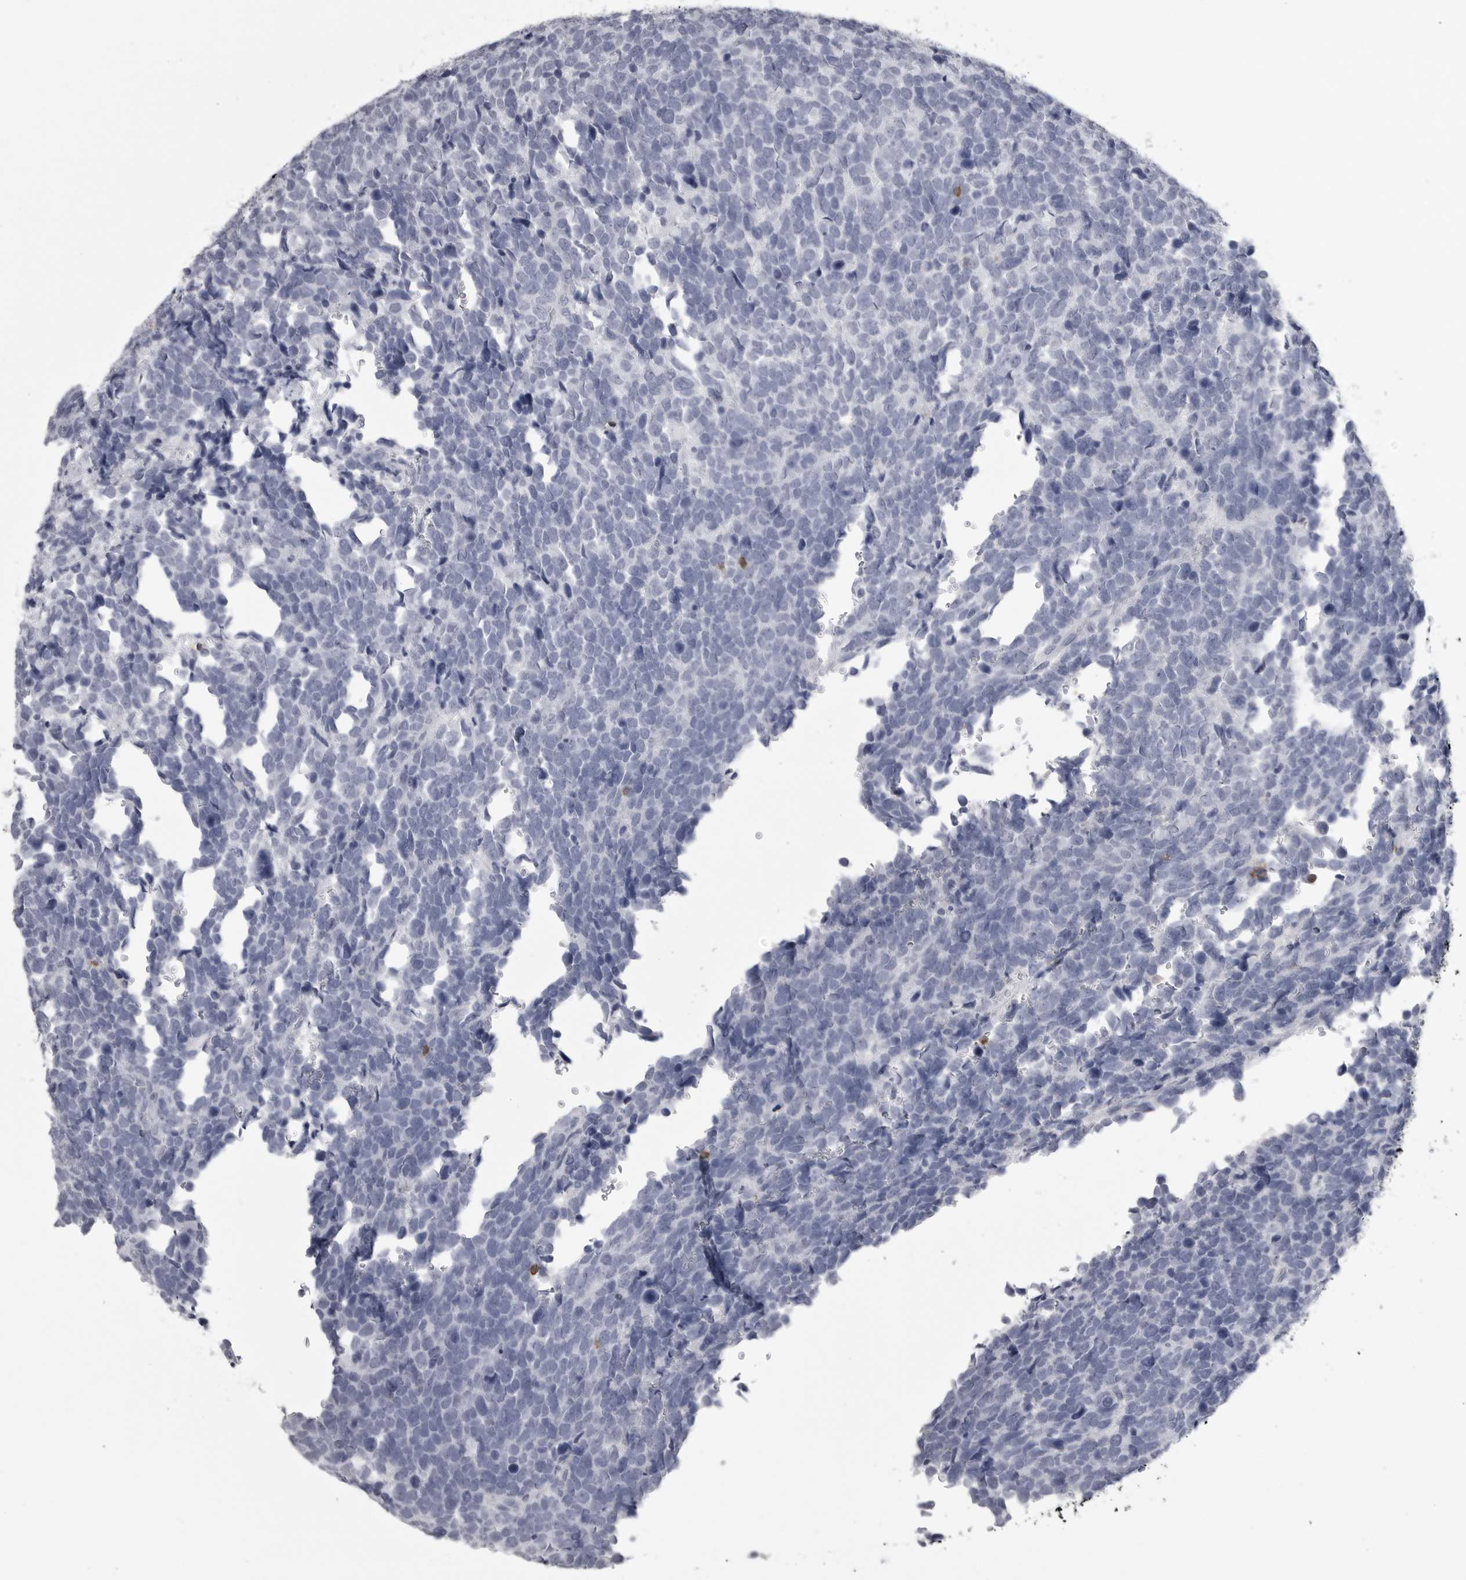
{"staining": {"intensity": "negative", "quantity": "none", "location": "none"}, "tissue": "urothelial cancer", "cell_type": "Tumor cells", "image_type": "cancer", "snomed": [{"axis": "morphology", "description": "Urothelial carcinoma, High grade"}, {"axis": "topography", "description": "Urinary bladder"}], "caption": "DAB immunohistochemical staining of urothelial cancer reveals no significant positivity in tumor cells.", "gene": "ITGAL", "patient": {"sex": "female", "age": 82}}